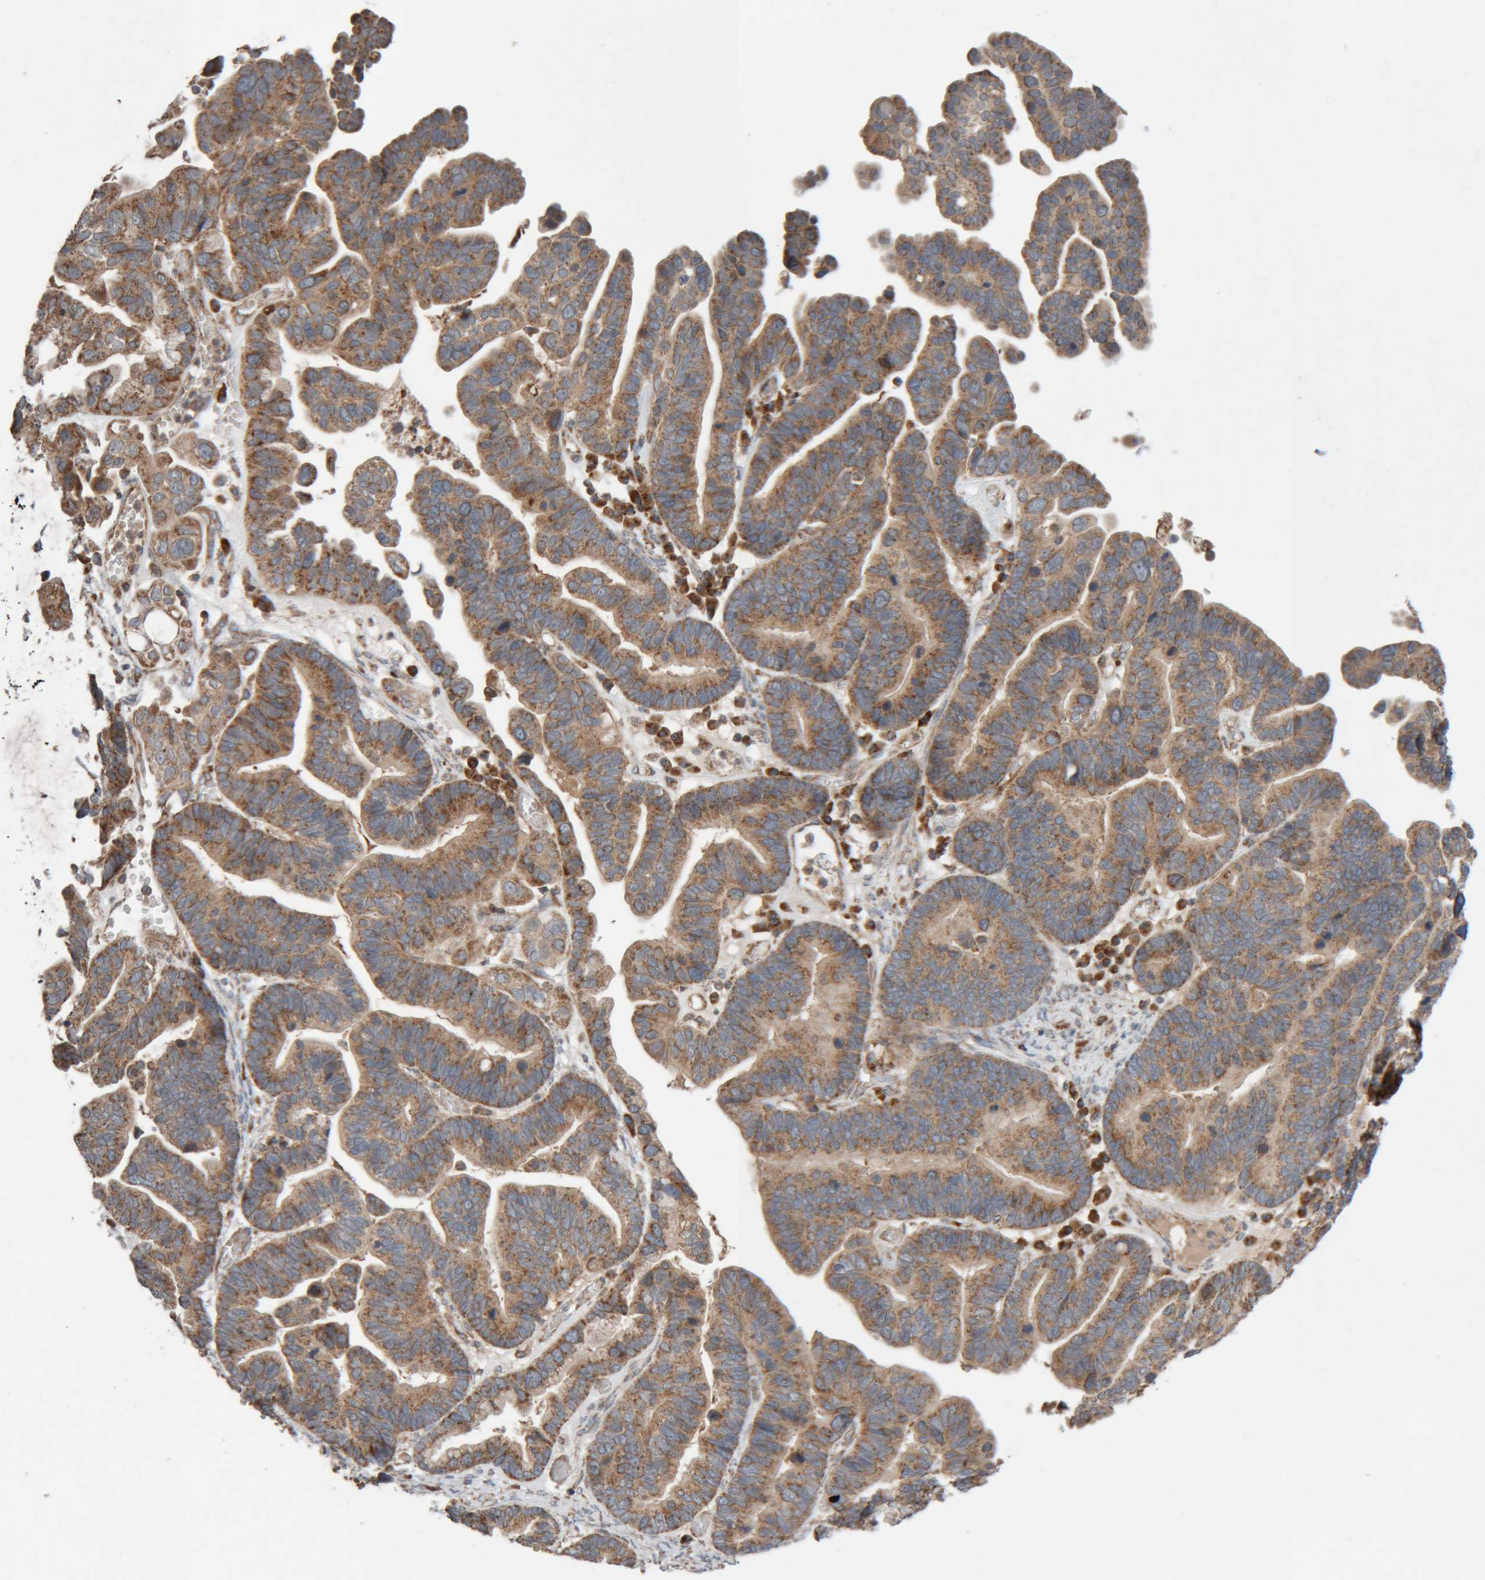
{"staining": {"intensity": "moderate", "quantity": ">75%", "location": "cytoplasmic/membranous"}, "tissue": "ovarian cancer", "cell_type": "Tumor cells", "image_type": "cancer", "snomed": [{"axis": "morphology", "description": "Cystadenocarcinoma, serous, NOS"}, {"axis": "topography", "description": "Ovary"}], "caption": "IHC (DAB) staining of ovarian cancer demonstrates moderate cytoplasmic/membranous protein staining in about >75% of tumor cells.", "gene": "KIF21B", "patient": {"sex": "female", "age": 56}}